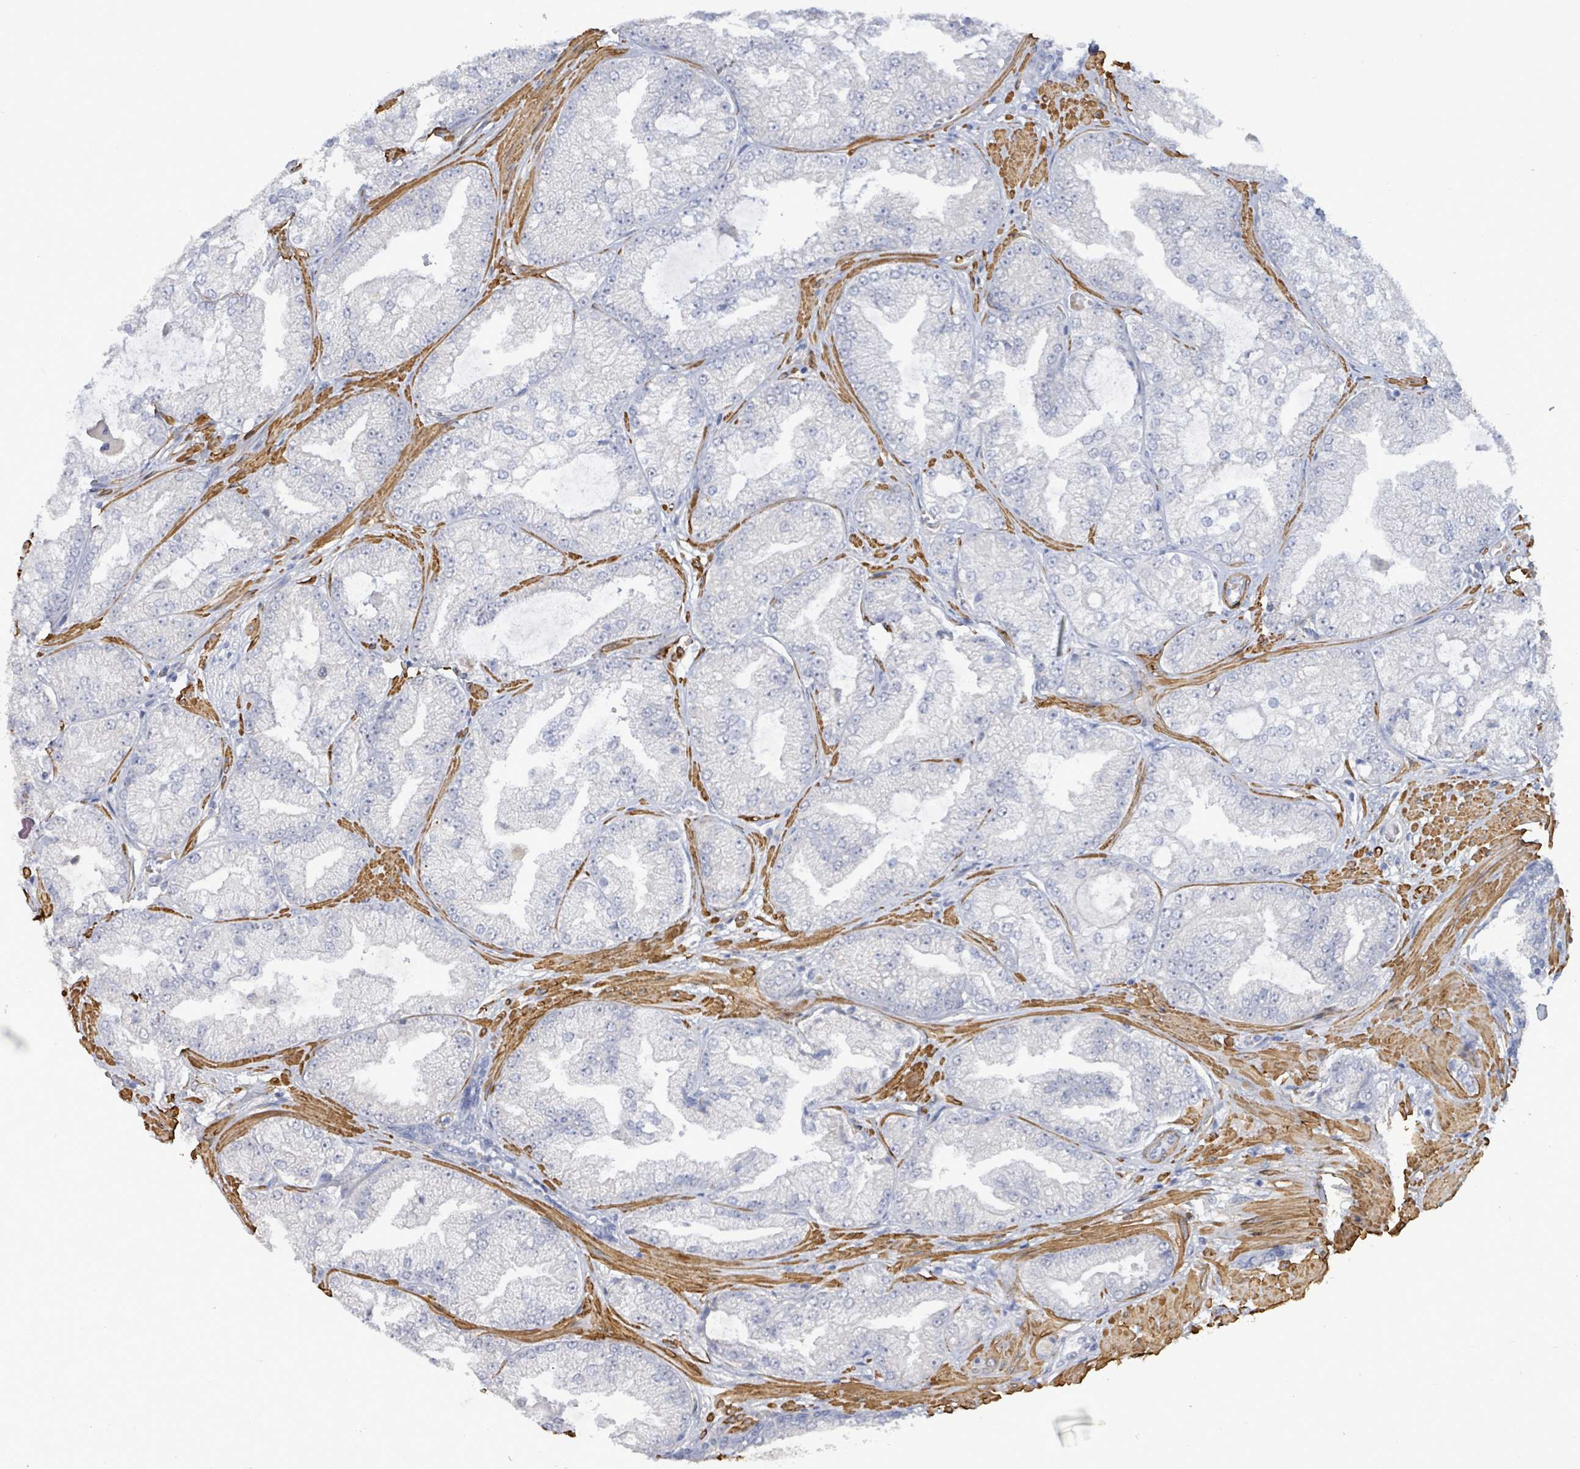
{"staining": {"intensity": "negative", "quantity": "none", "location": "none"}, "tissue": "prostate cancer", "cell_type": "Tumor cells", "image_type": "cancer", "snomed": [{"axis": "morphology", "description": "Adenocarcinoma, Low grade"}, {"axis": "topography", "description": "Prostate"}], "caption": "Tumor cells are negative for brown protein staining in adenocarcinoma (low-grade) (prostate). The staining is performed using DAB brown chromogen with nuclei counter-stained in using hematoxylin.", "gene": "DMRTC1B", "patient": {"sex": "male", "age": 57}}